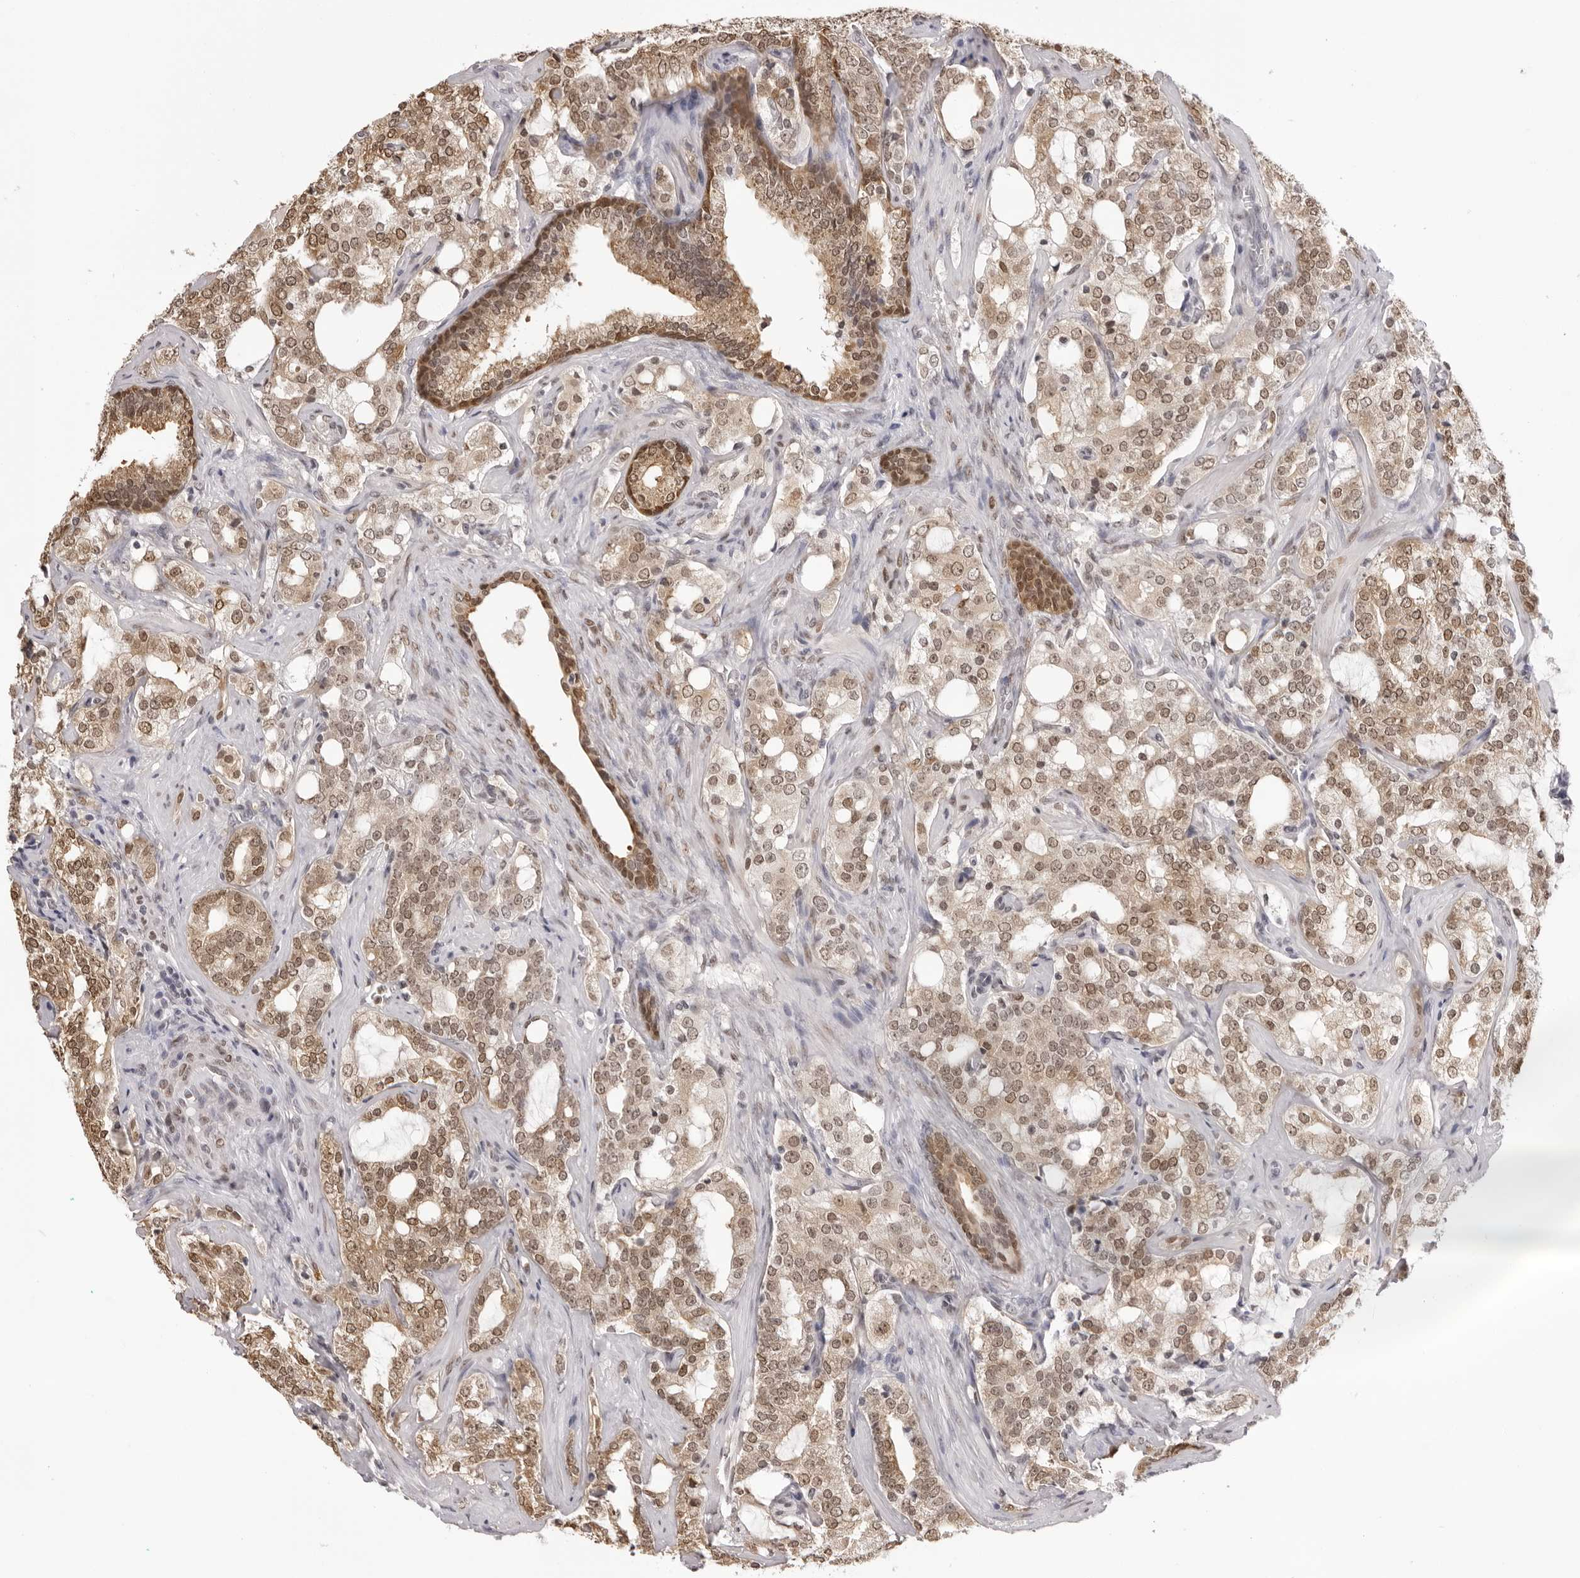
{"staining": {"intensity": "moderate", "quantity": ">75%", "location": "cytoplasmic/membranous,nuclear"}, "tissue": "prostate cancer", "cell_type": "Tumor cells", "image_type": "cancer", "snomed": [{"axis": "morphology", "description": "Adenocarcinoma, High grade"}, {"axis": "topography", "description": "Prostate"}], "caption": "A high-resolution micrograph shows IHC staining of prostate high-grade adenocarcinoma, which exhibits moderate cytoplasmic/membranous and nuclear staining in about >75% of tumor cells.", "gene": "HSPA4", "patient": {"sex": "male", "age": 64}}